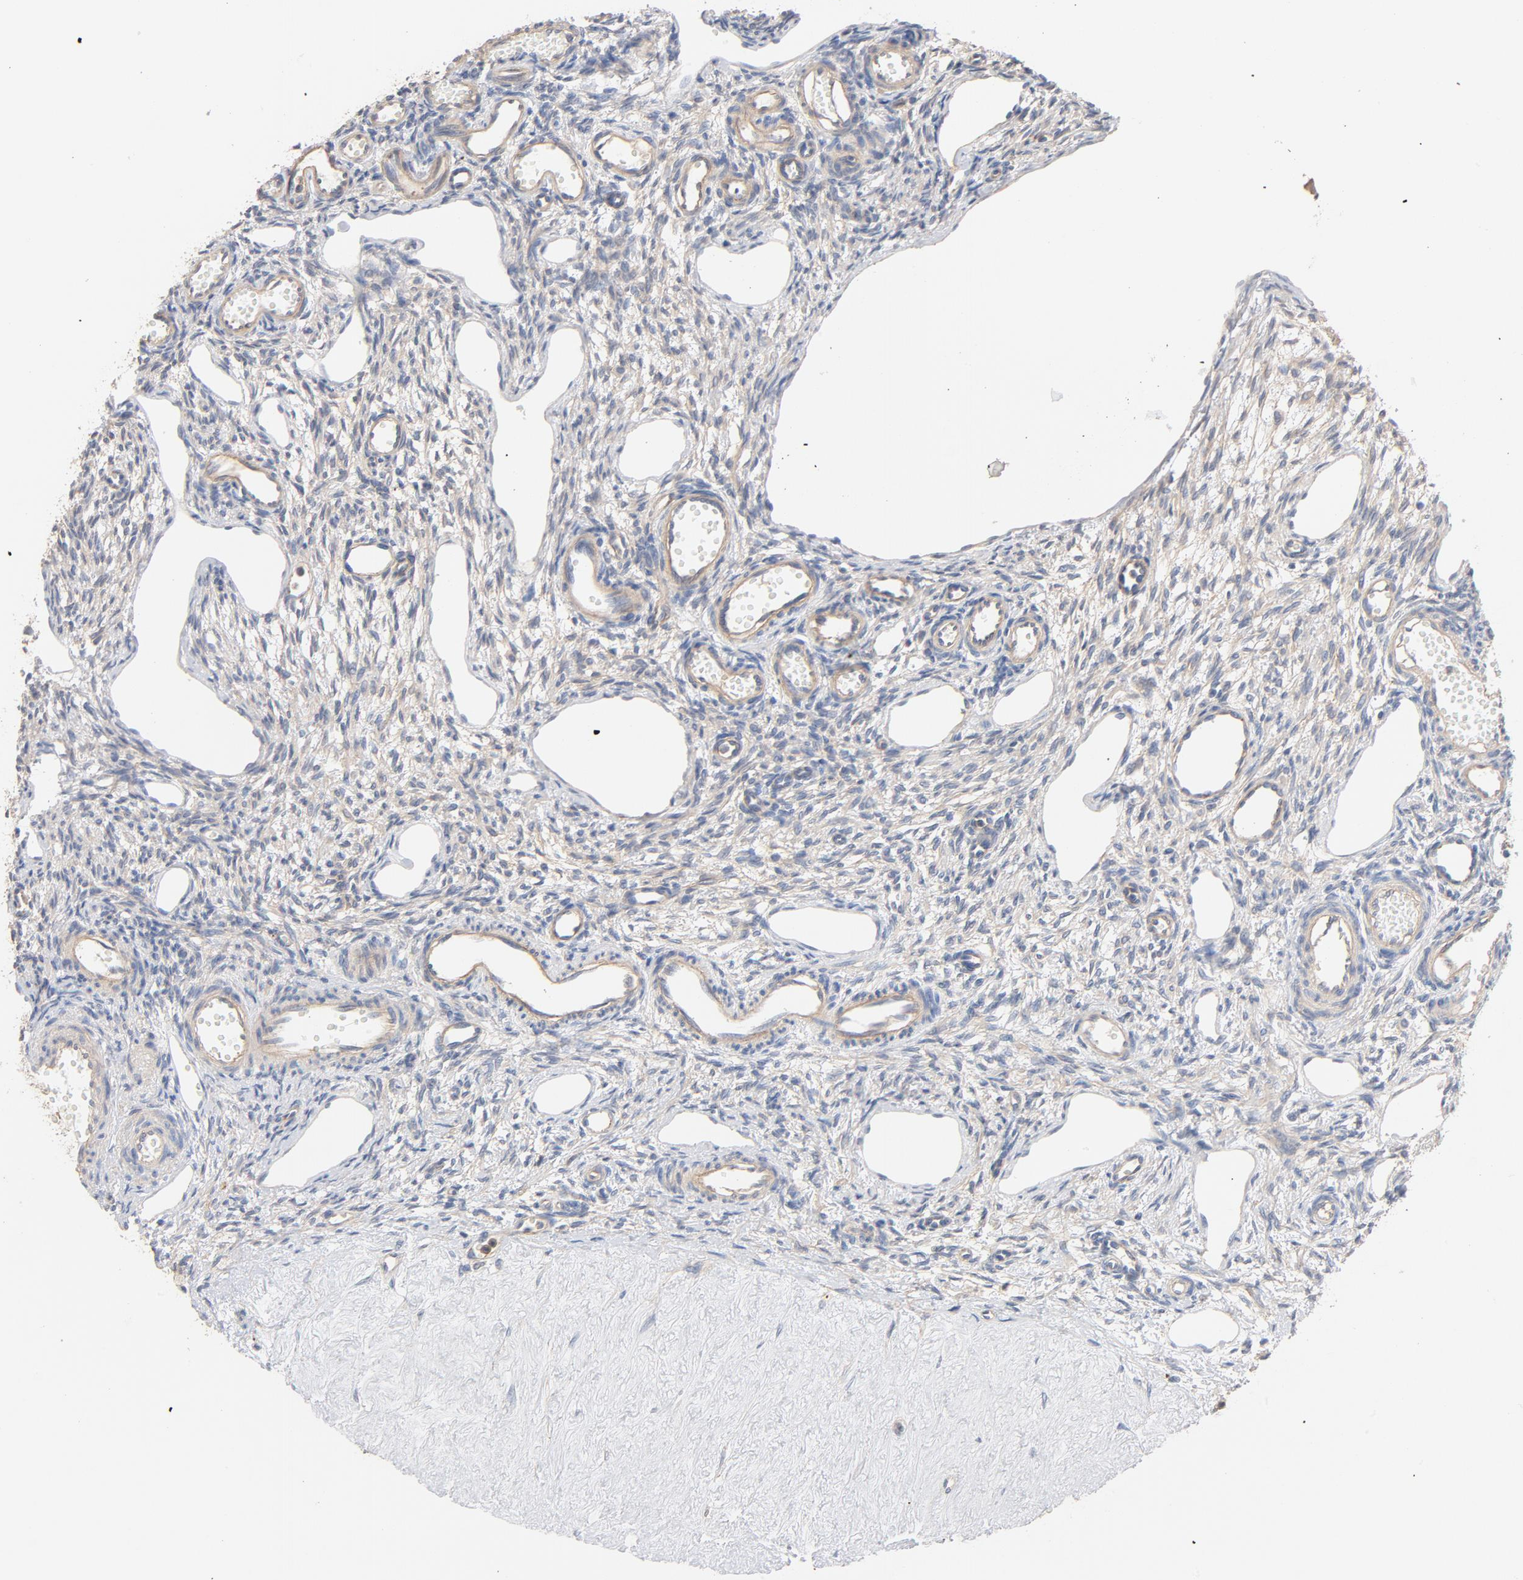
{"staining": {"intensity": "weak", "quantity": "25%-75%", "location": "cytoplasmic/membranous"}, "tissue": "ovary", "cell_type": "Ovarian stroma cells", "image_type": "normal", "snomed": [{"axis": "morphology", "description": "Normal tissue, NOS"}, {"axis": "topography", "description": "Ovary"}], "caption": "High-magnification brightfield microscopy of unremarkable ovary stained with DAB (brown) and counterstained with hematoxylin (blue). ovarian stroma cells exhibit weak cytoplasmic/membranous expression is seen in about25%-75% of cells.", "gene": "STRN3", "patient": {"sex": "female", "age": 33}}